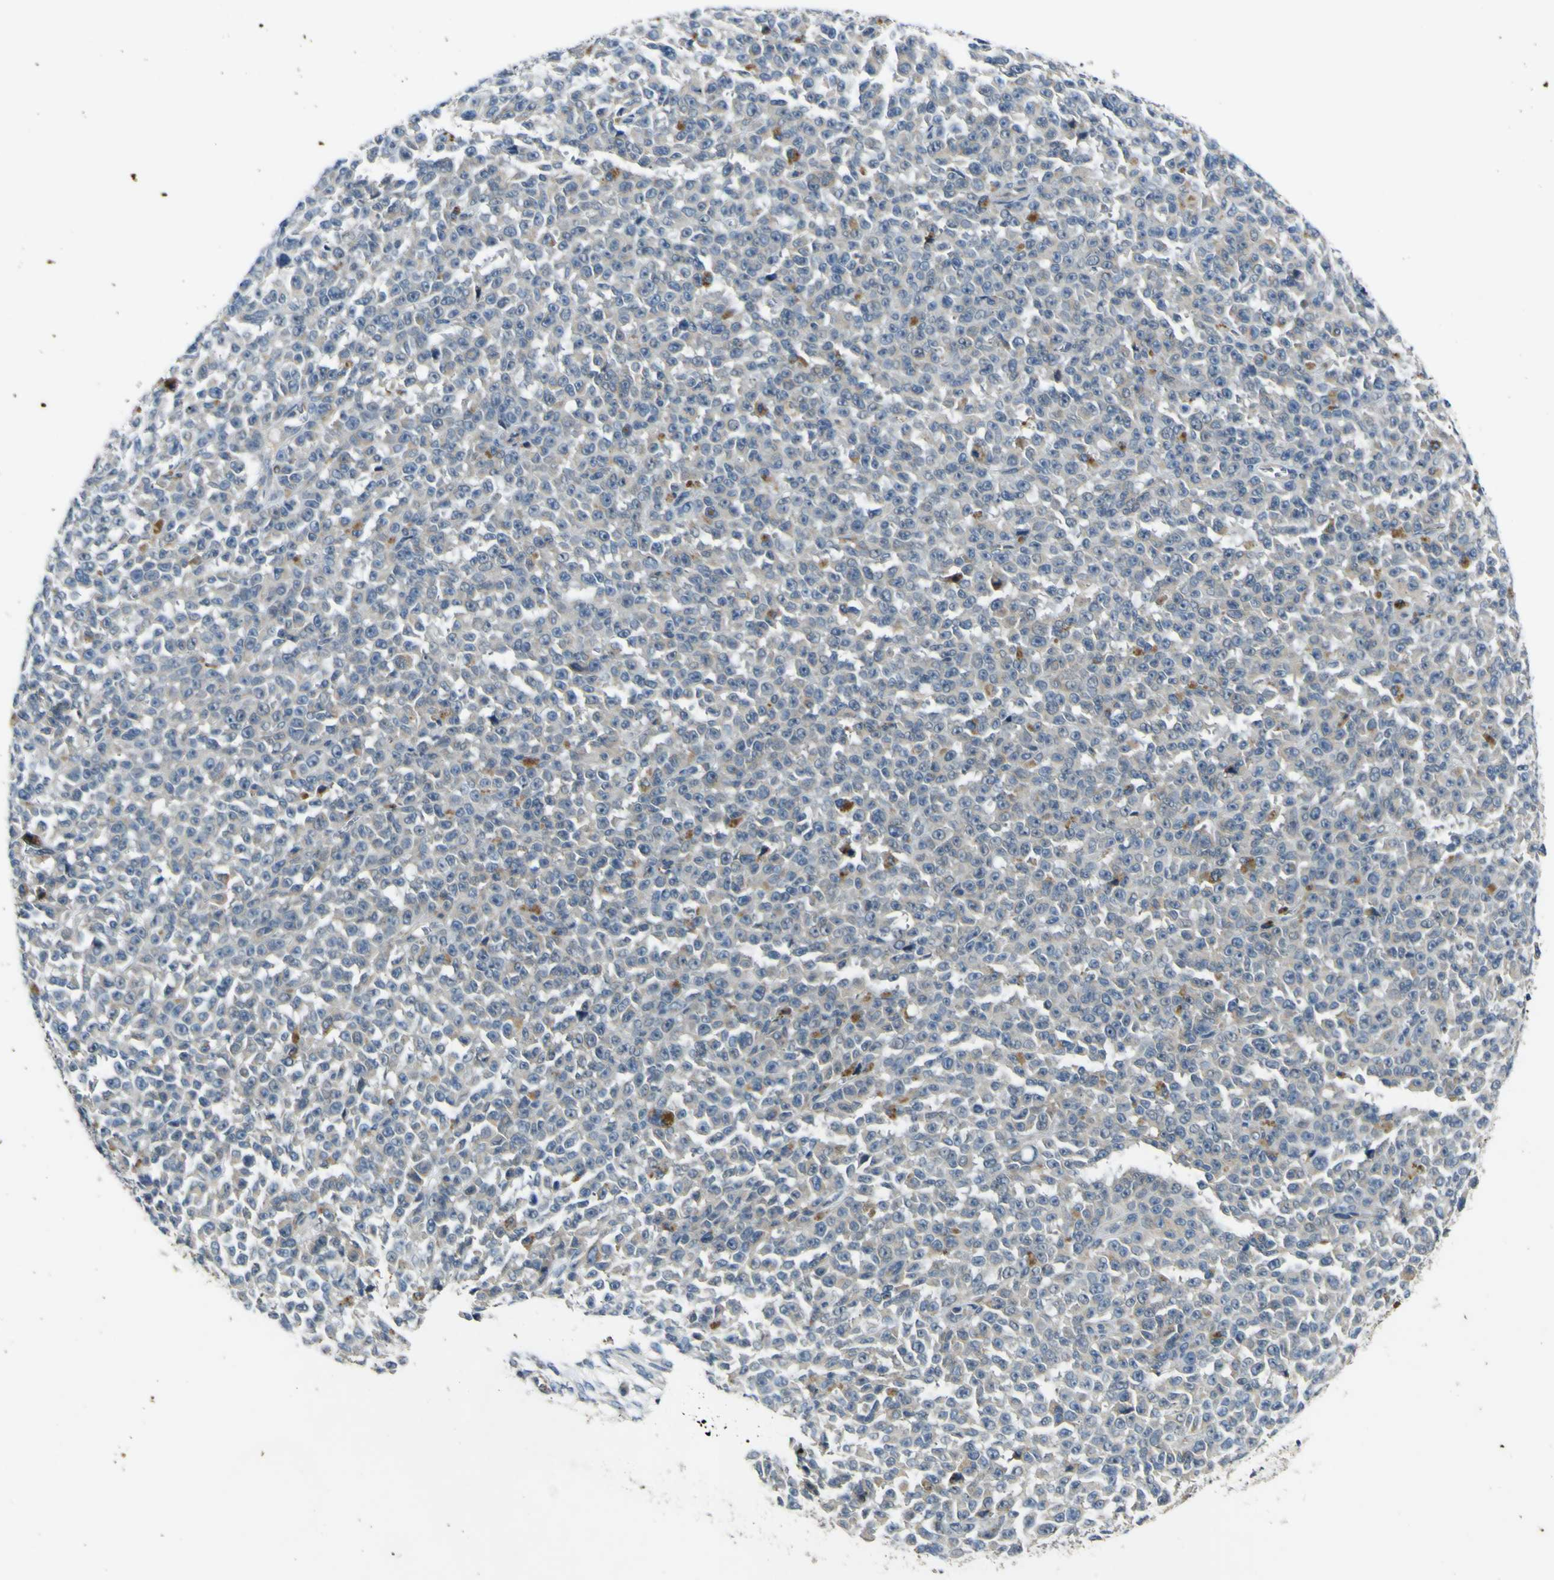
{"staining": {"intensity": "moderate", "quantity": "<25%", "location": "cytoplasmic/membranous"}, "tissue": "melanoma", "cell_type": "Tumor cells", "image_type": "cancer", "snomed": [{"axis": "morphology", "description": "Malignant melanoma, NOS"}, {"axis": "topography", "description": "Skin"}], "caption": "Protein staining of malignant melanoma tissue demonstrates moderate cytoplasmic/membranous positivity in approximately <25% of tumor cells.", "gene": "LDLR", "patient": {"sex": "female", "age": 82}}